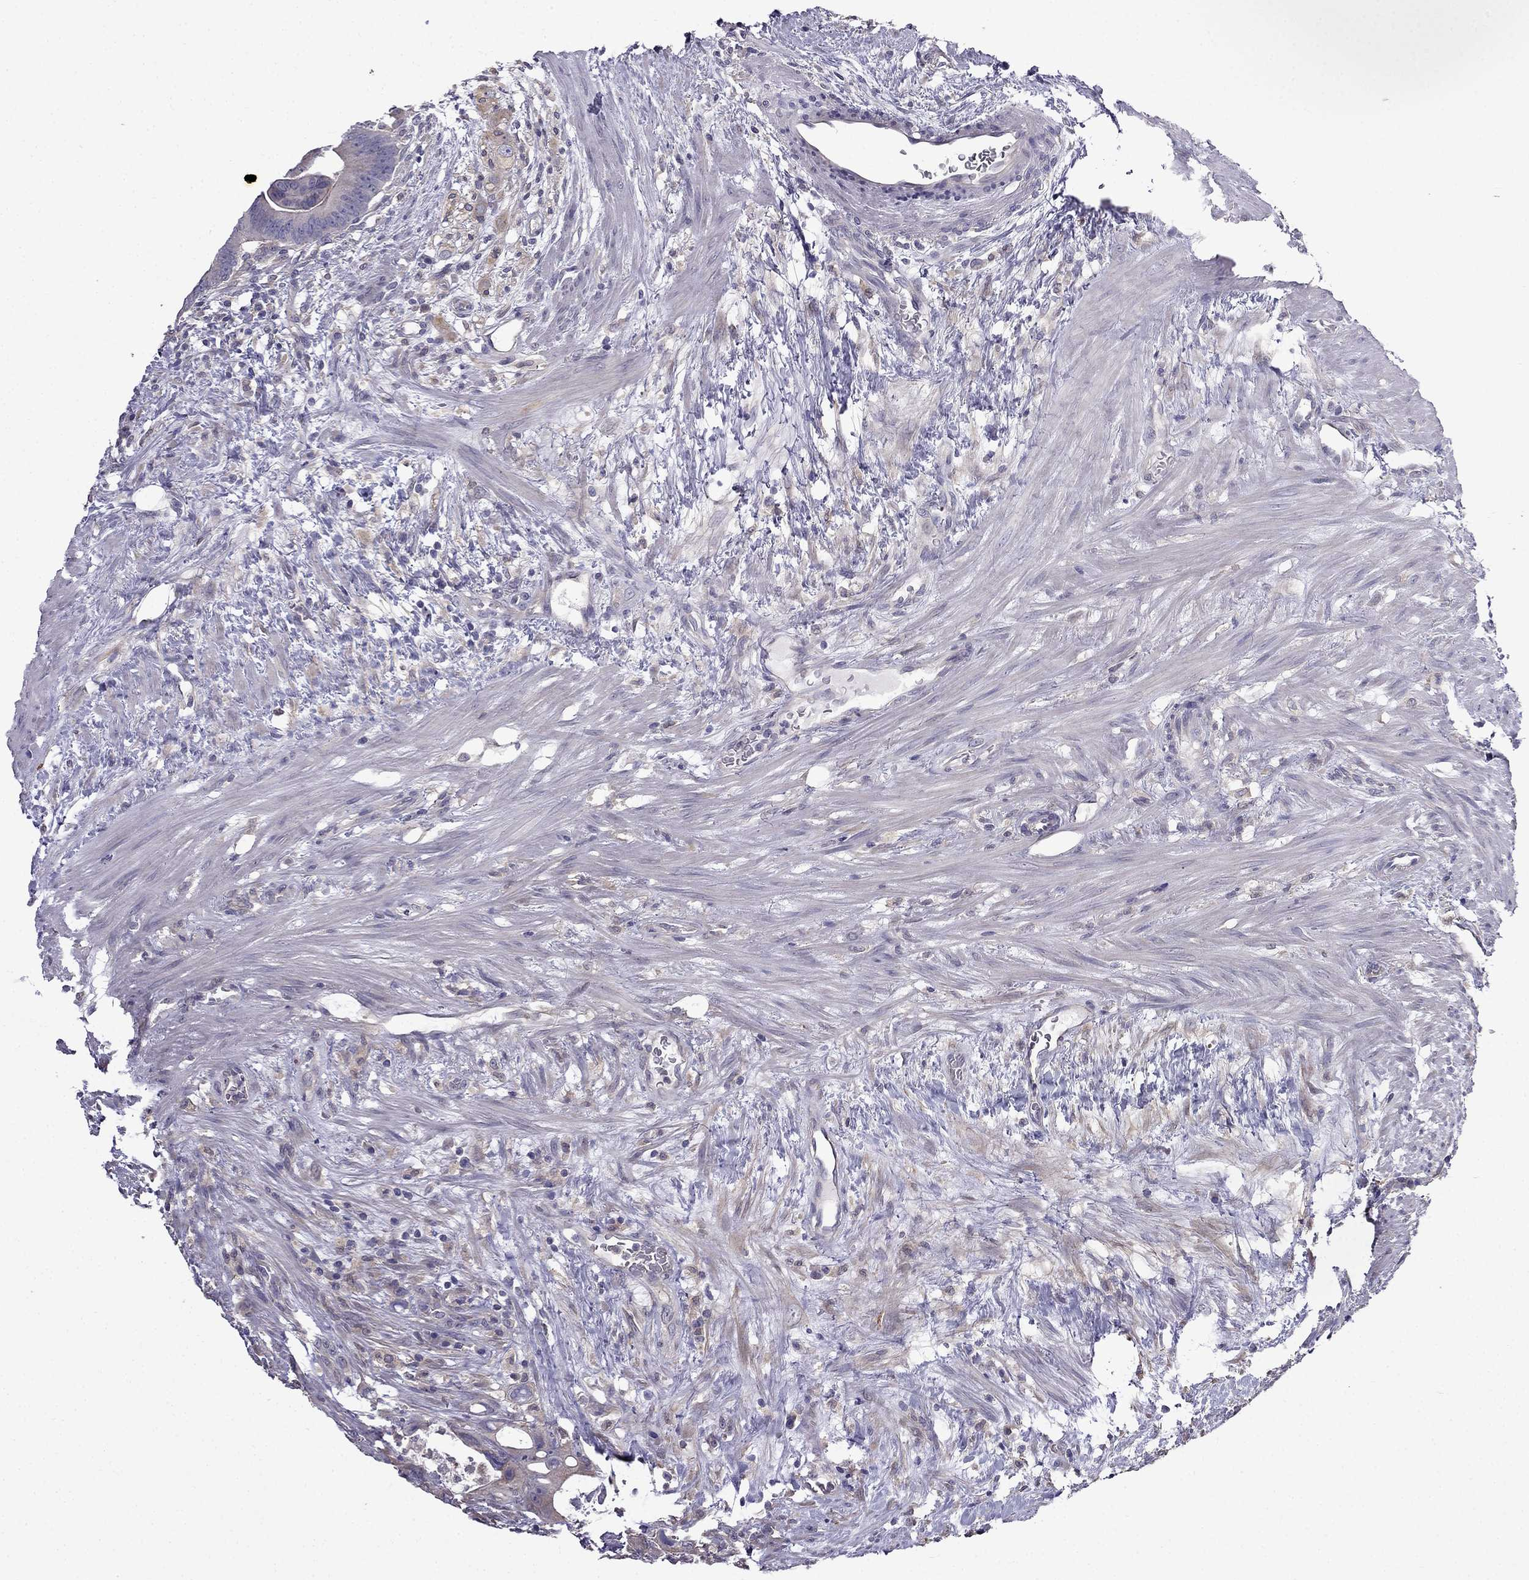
{"staining": {"intensity": "weak", "quantity": "25%-75%", "location": "cytoplasmic/membranous"}, "tissue": "colorectal cancer", "cell_type": "Tumor cells", "image_type": "cancer", "snomed": [{"axis": "morphology", "description": "Adenocarcinoma, NOS"}, {"axis": "topography", "description": "Rectum"}], "caption": "A brown stain shows weak cytoplasmic/membranous staining of a protein in human adenocarcinoma (colorectal) tumor cells.", "gene": "SCNN1D", "patient": {"sex": "male", "age": 64}}